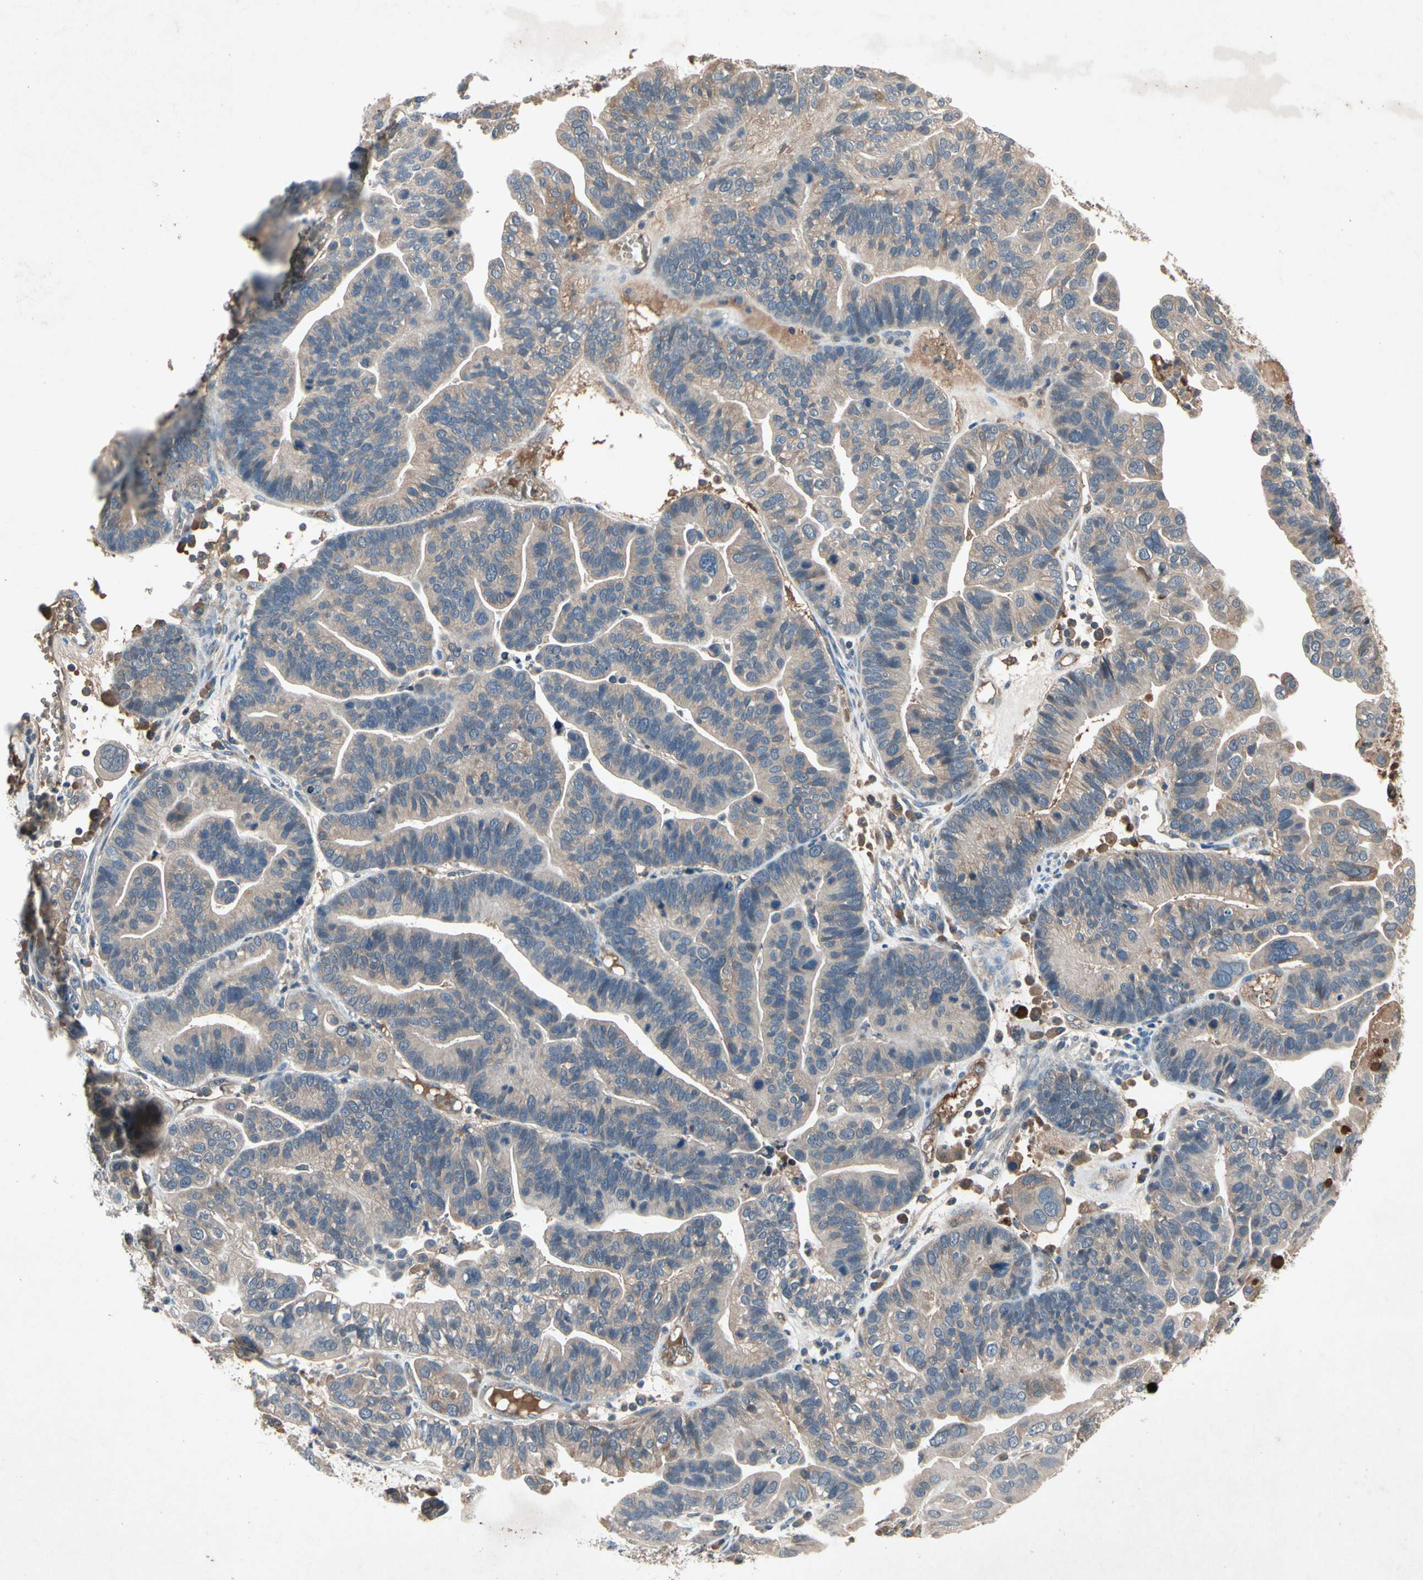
{"staining": {"intensity": "weak", "quantity": "<25%", "location": "cytoplasmic/membranous"}, "tissue": "ovarian cancer", "cell_type": "Tumor cells", "image_type": "cancer", "snomed": [{"axis": "morphology", "description": "Cystadenocarcinoma, serous, NOS"}, {"axis": "topography", "description": "Ovary"}], "caption": "Tumor cells are negative for protein expression in human ovarian cancer. (IHC, brightfield microscopy, high magnification).", "gene": "IL1RL1", "patient": {"sex": "female", "age": 56}}